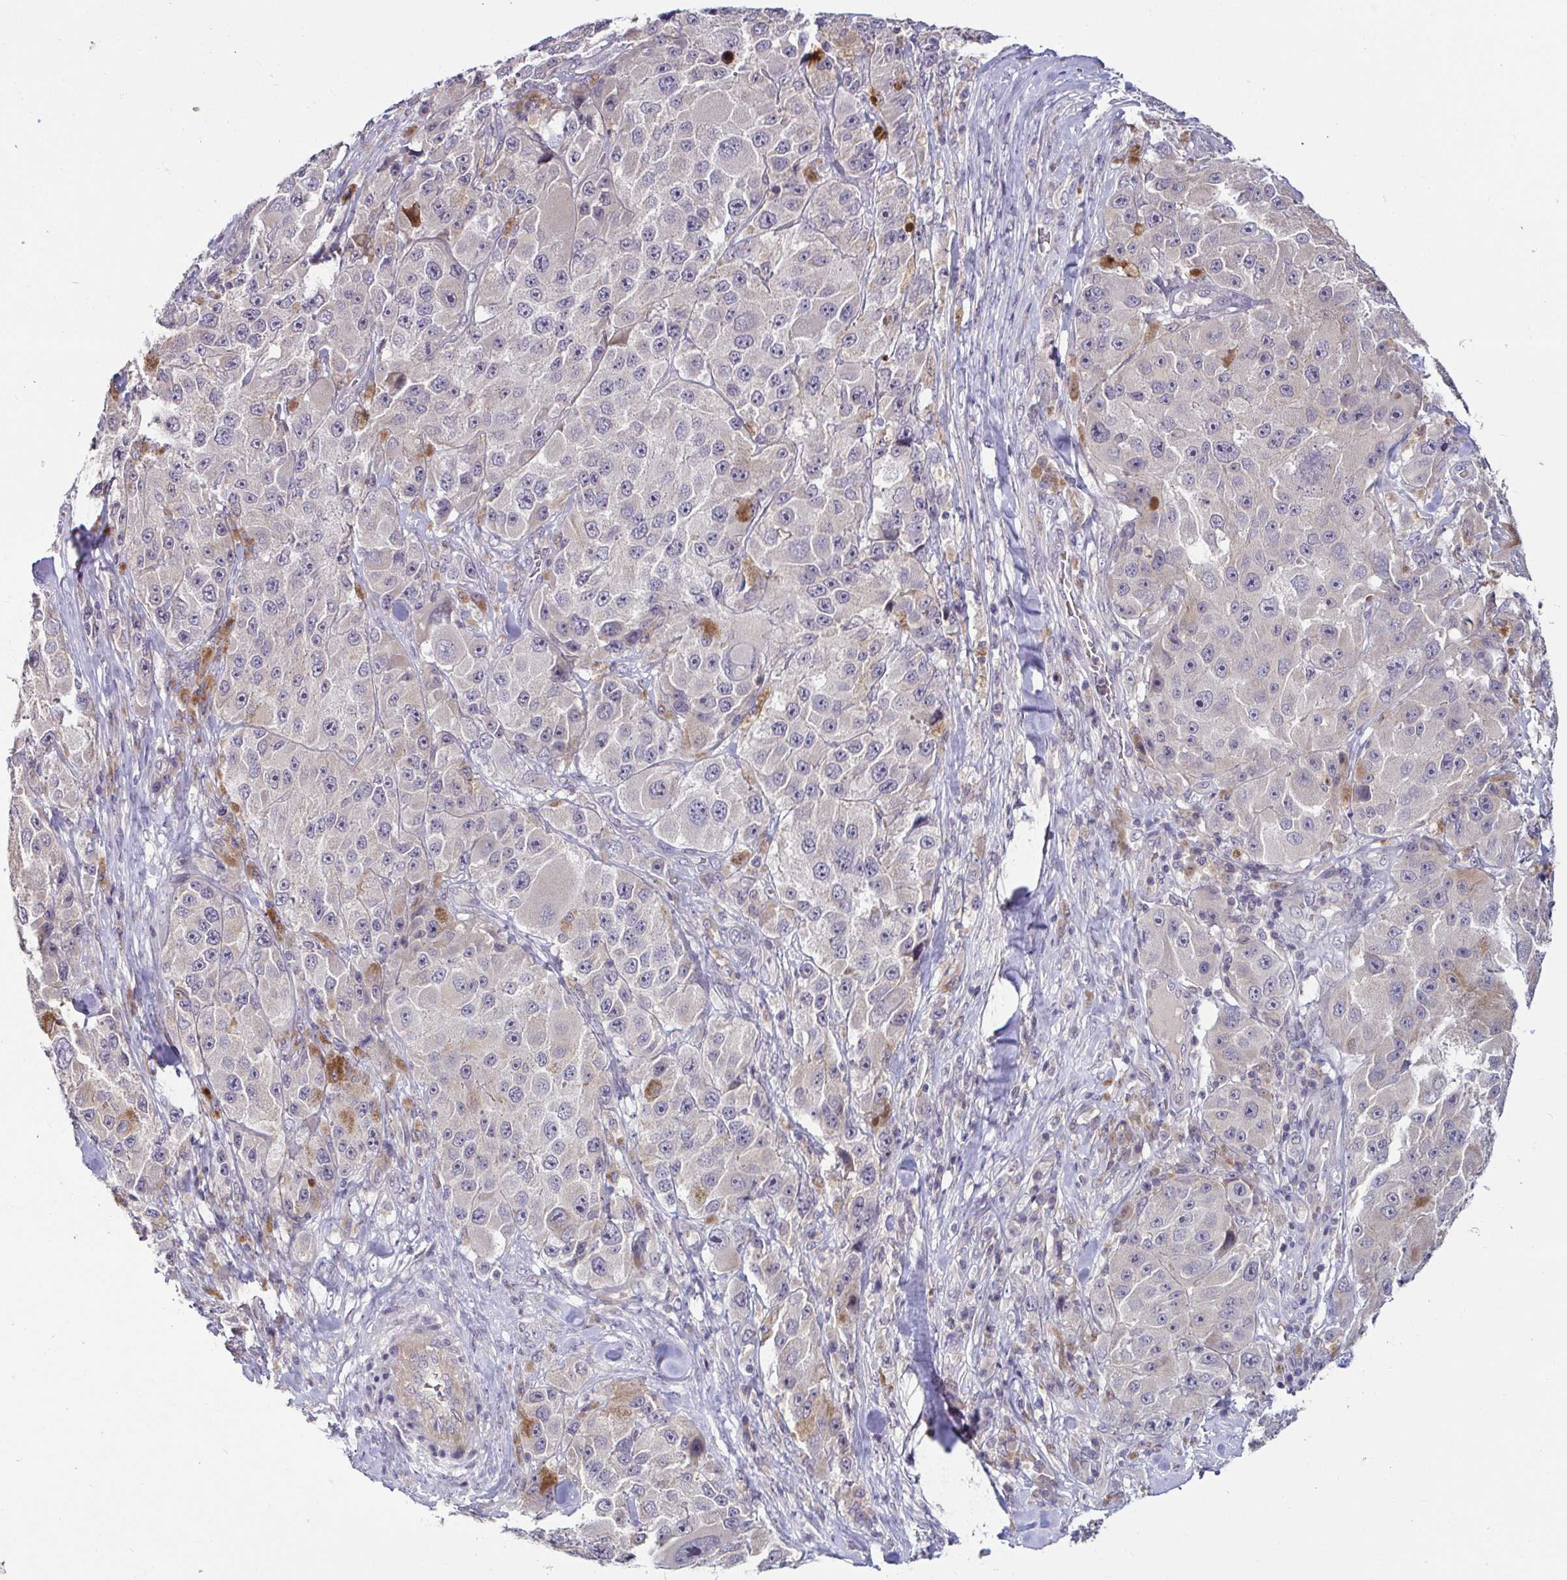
{"staining": {"intensity": "negative", "quantity": "none", "location": "none"}, "tissue": "melanoma", "cell_type": "Tumor cells", "image_type": "cancer", "snomed": [{"axis": "morphology", "description": "Malignant melanoma, Metastatic site"}, {"axis": "topography", "description": "Lymph node"}], "caption": "This is an immunohistochemistry (IHC) histopathology image of human melanoma. There is no expression in tumor cells.", "gene": "GSTM1", "patient": {"sex": "male", "age": 62}}